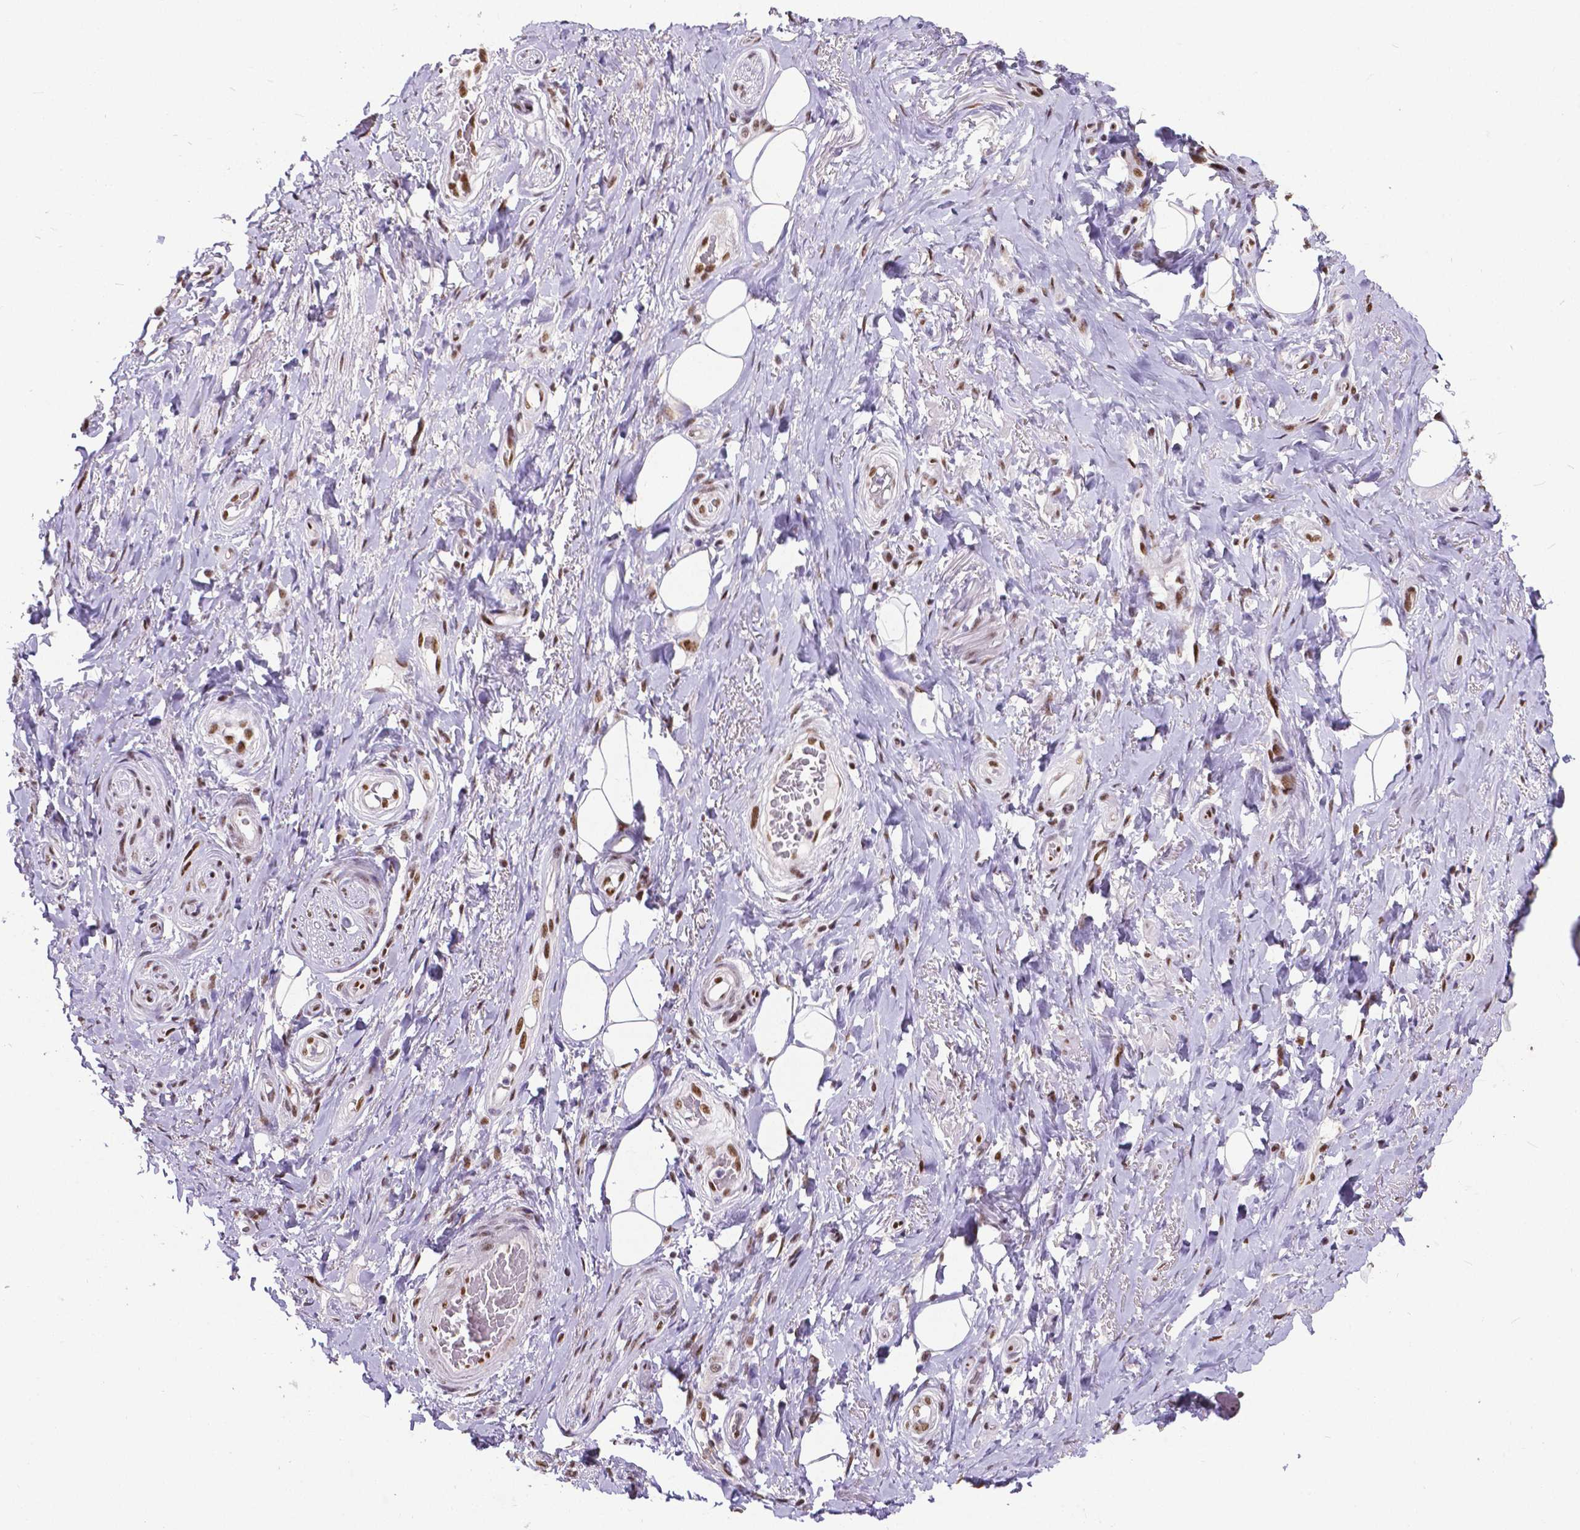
{"staining": {"intensity": "strong", "quantity": ">75%", "location": "nuclear"}, "tissue": "adipose tissue", "cell_type": "Adipocytes", "image_type": "normal", "snomed": [{"axis": "morphology", "description": "Normal tissue, NOS"}, {"axis": "topography", "description": "Anal"}, {"axis": "topography", "description": "Peripheral nerve tissue"}], "caption": "Immunohistochemistry (IHC) of unremarkable human adipose tissue reveals high levels of strong nuclear expression in about >75% of adipocytes. (DAB (3,3'-diaminobenzidine) IHC with brightfield microscopy, high magnification).", "gene": "ATRX", "patient": {"sex": "male", "age": 53}}